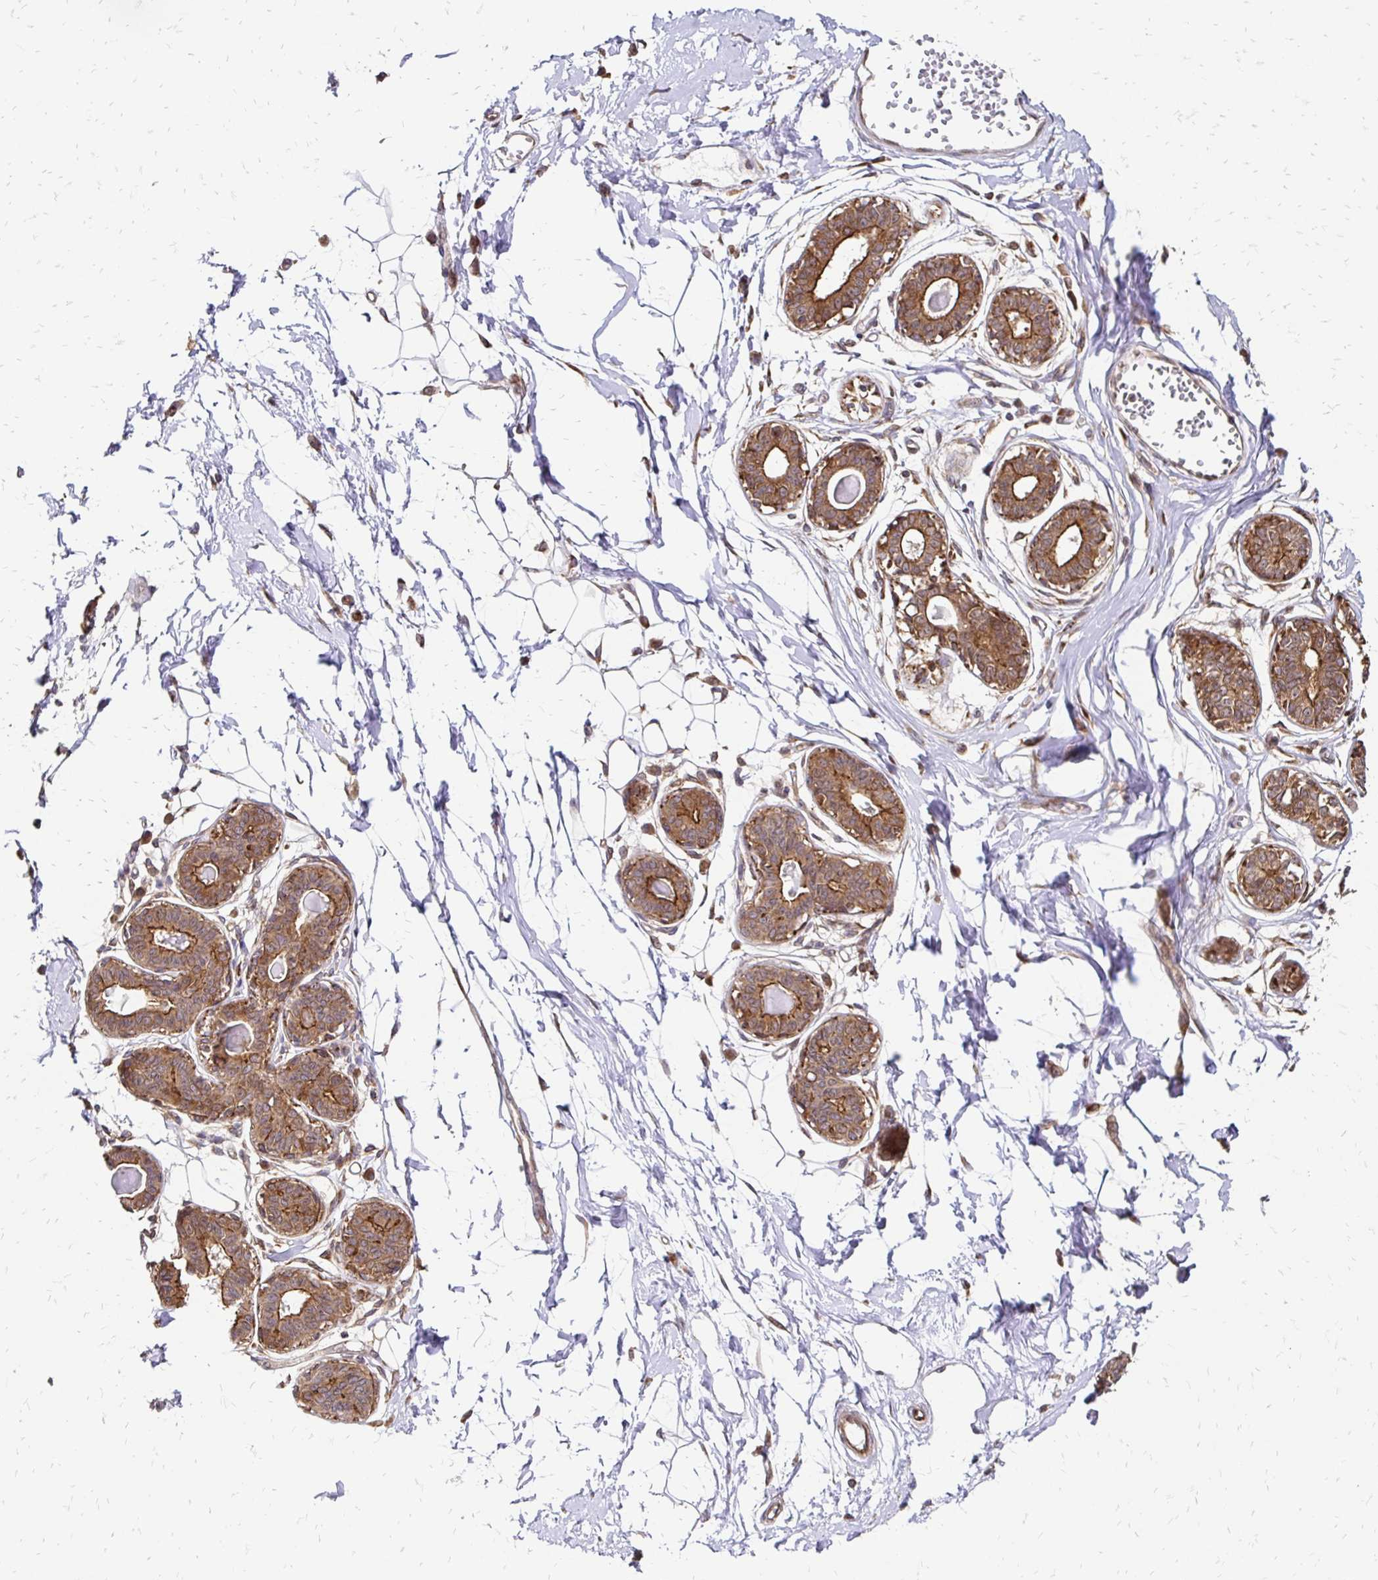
{"staining": {"intensity": "moderate", "quantity": "<25%", "location": "cytoplasmic/membranous"}, "tissue": "breast", "cell_type": "Adipocytes", "image_type": "normal", "snomed": [{"axis": "morphology", "description": "Normal tissue, NOS"}, {"axis": "topography", "description": "Breast"}], "caption": "High-power microscopy captured an immunohistochemistry (IHC) image of benign breast, revealing moderate cytoplasmic/membranous positivity in approximately <25% of adipocytes. The staining was performed using DAB (3,3'-diaminobenzidine), with brown indicating positive protein expression. Nuclei are stained blue with hematoxylin.", "gene": "ZW10", "patient": {"sex": "female", "age": 45}}